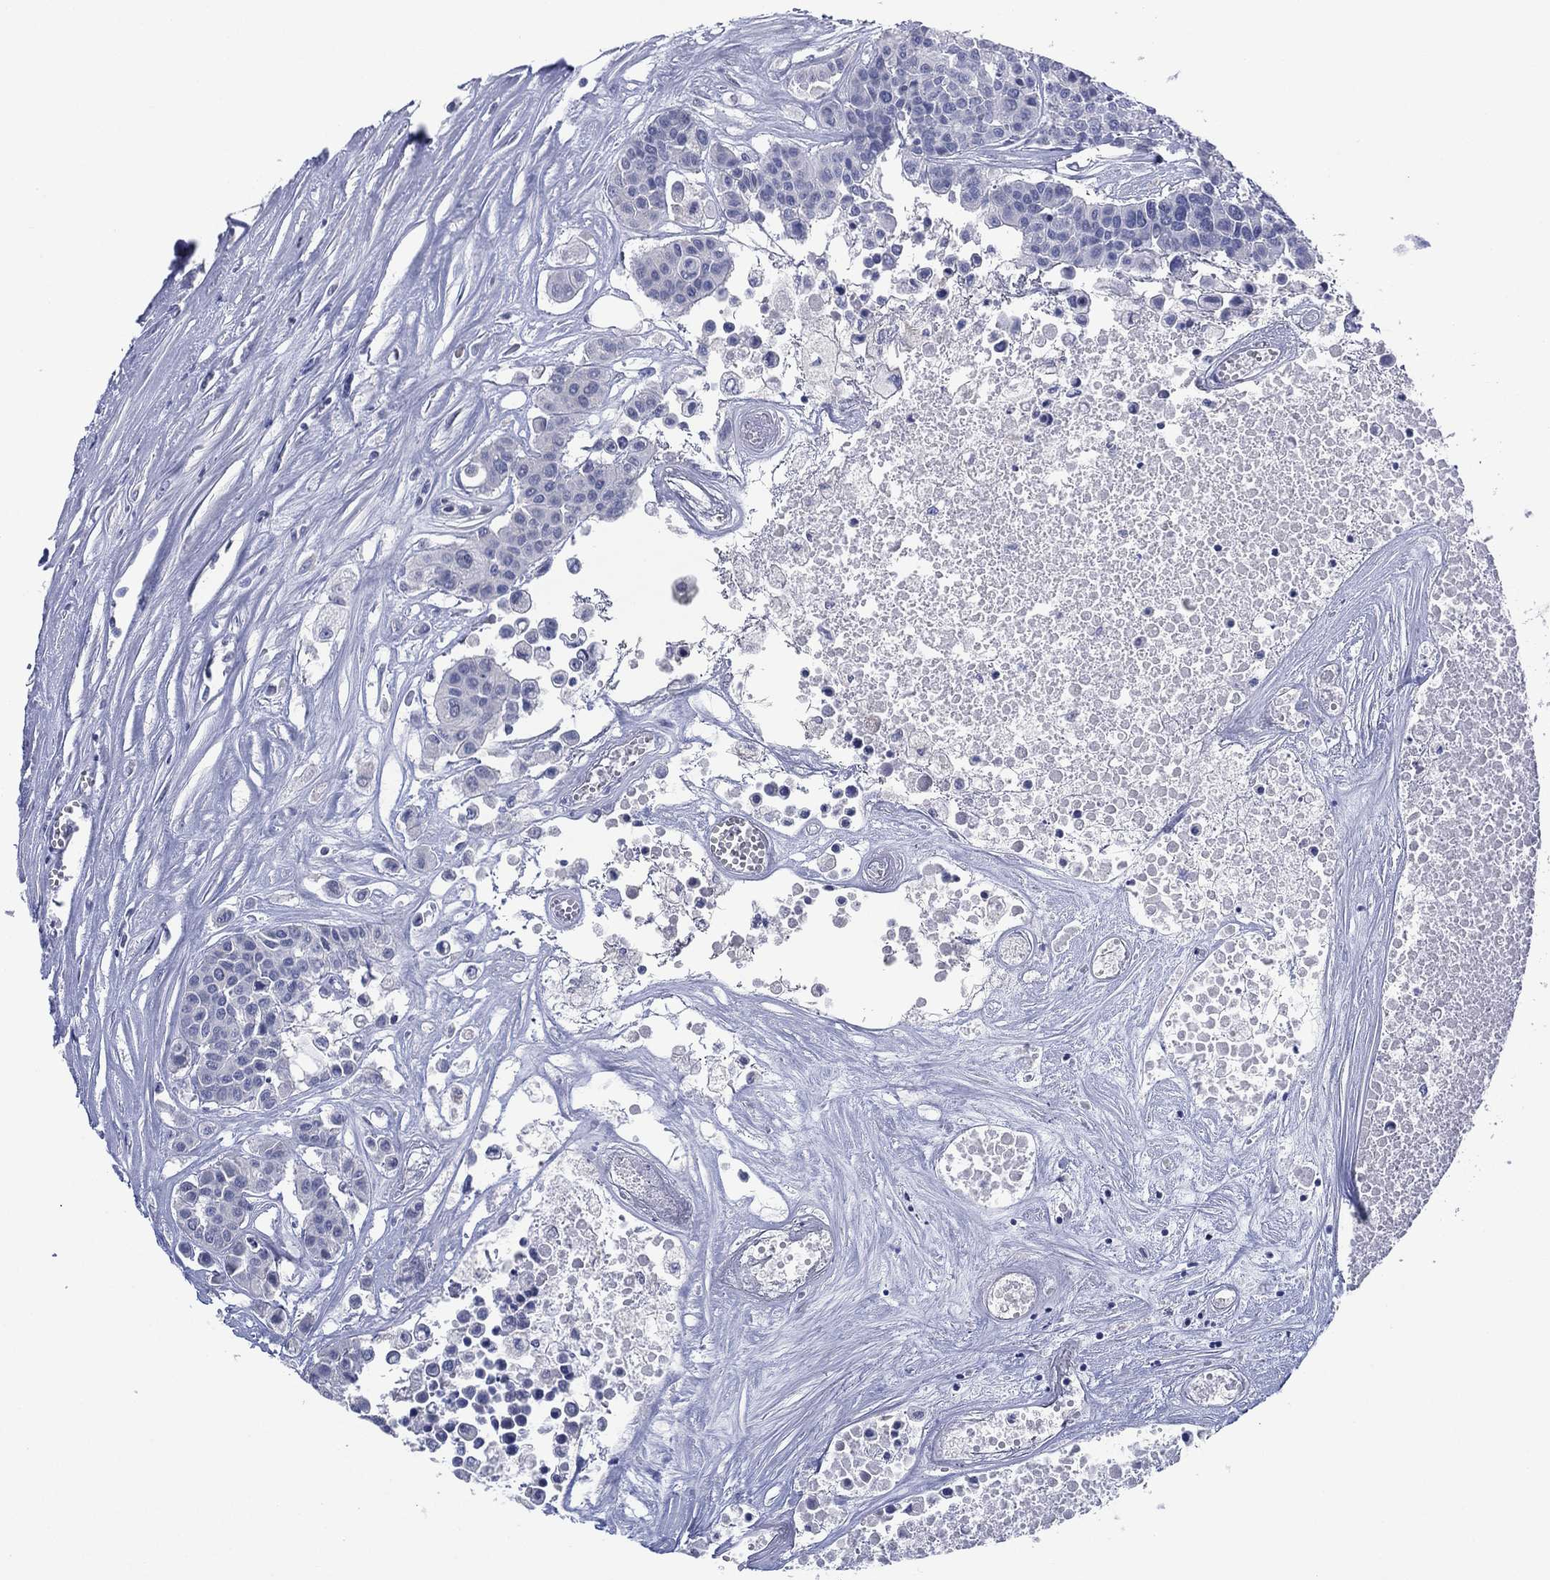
{"staining": {"intensity": "negative", "quantity": "none", "location": "none"}, "tissue": "carcinoid", "cell_type": "Tumor cells", "image_type": "cancer", "snomed": [{"axis": "morphology", "description": "Carcinoid, malignant, NOS"}, {"axis": "topography", "description": "Colon"}], "caption": "Immunohistochemical staining of human carcinoid reveals no significant positivity in tumor cells.", "gene": "KRT35", "patient": {"sex": "male", "age": 81}}